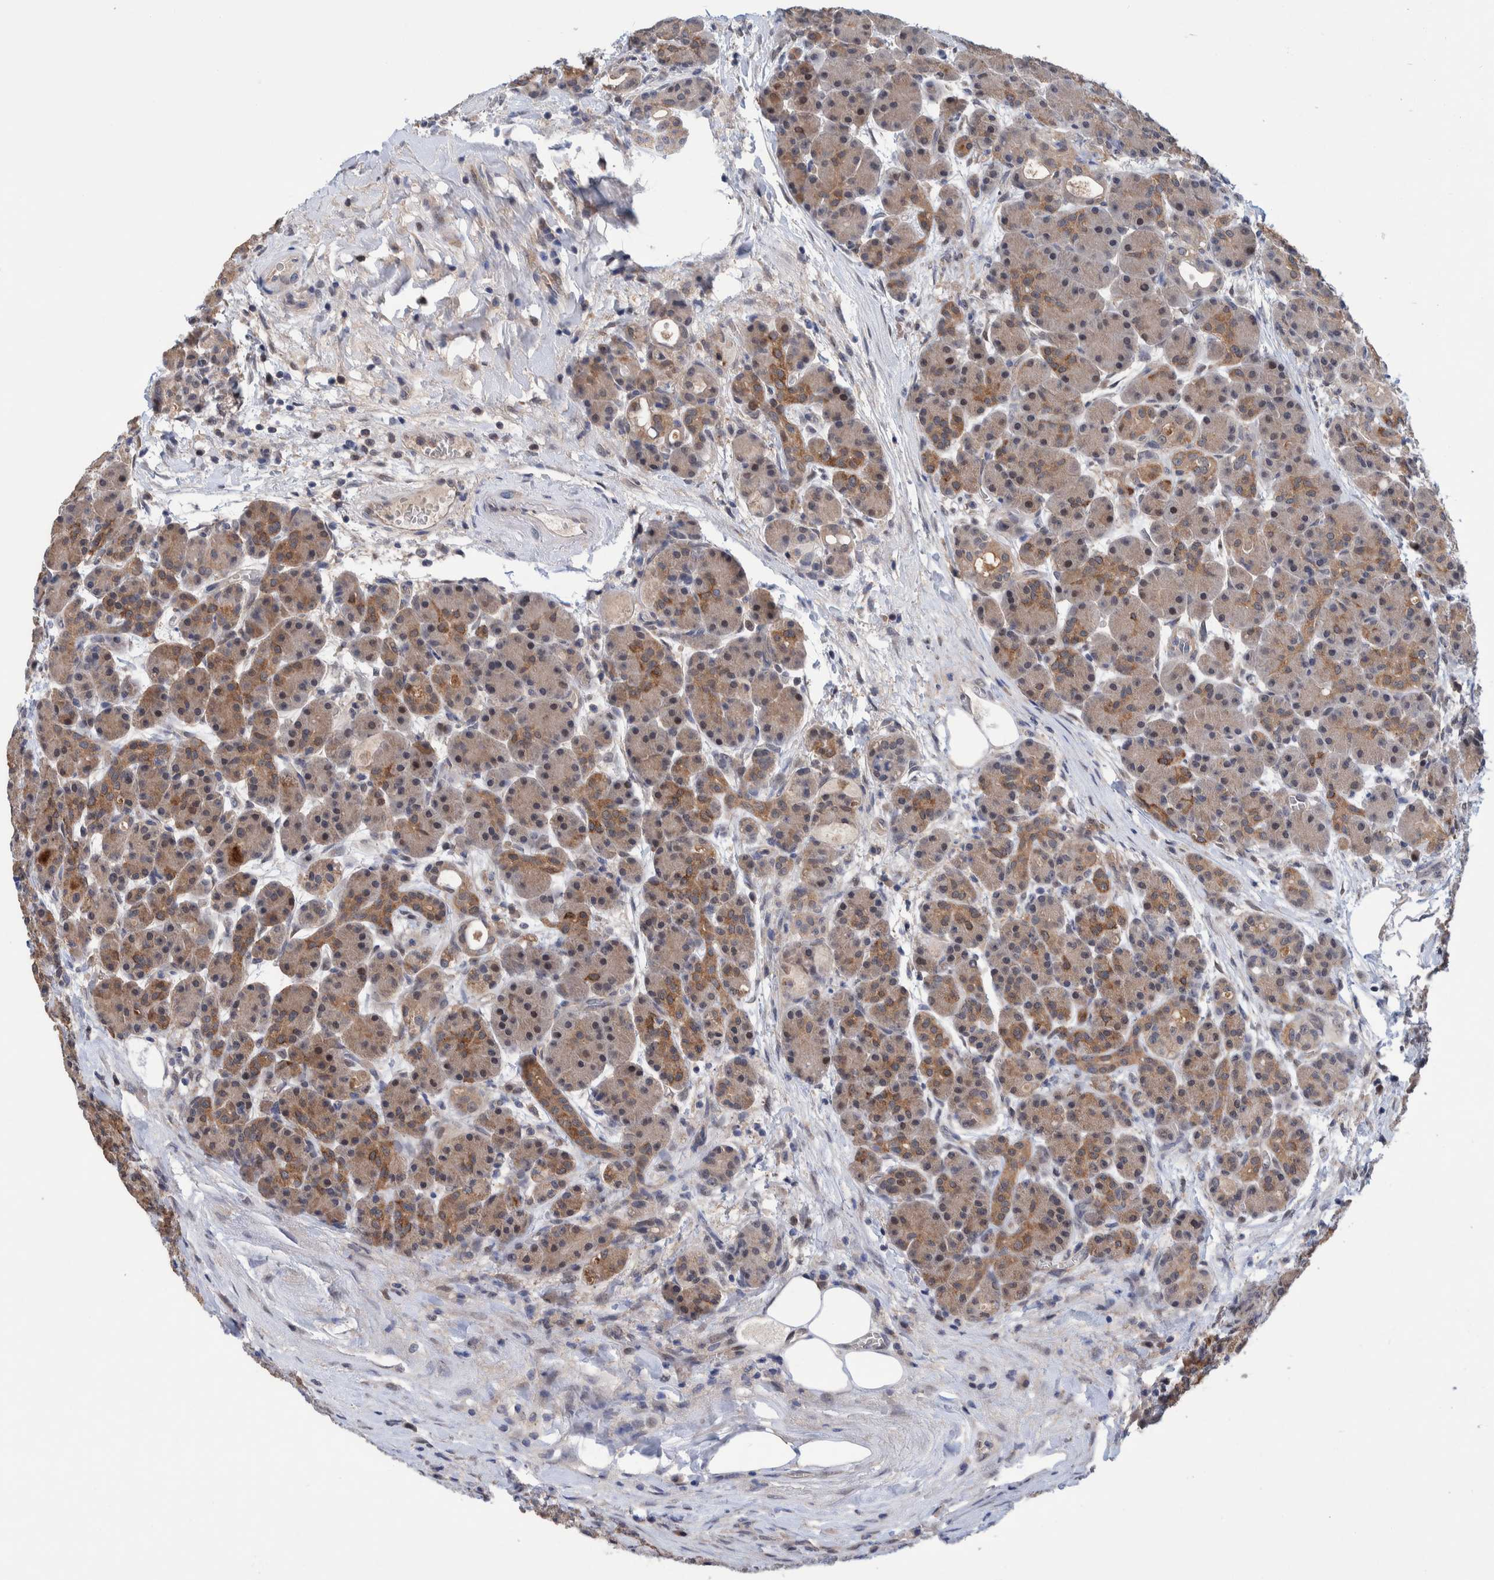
{"staining": {"intensity": "moderate", "quantity": ">75%", "location": "cytoplasmic/membranous"}, "tissue": "pancreas", "cell_type": "Exocrine glandular cells", "image_type": "normal", "snomed": [{"axis": "morphology", "description": "Normal tissue, NOS"}, {"axis": "topography", "description": "Pancreas"}], "caption": "Immunohistochemistry of normal human pancreas demonstrates medium levels of moderate cytoplasmic/membranous expression in about >75% of exocrine glandular cells.", "gene": "PFAS", "patient": {"sex": "male", "age": 63}}